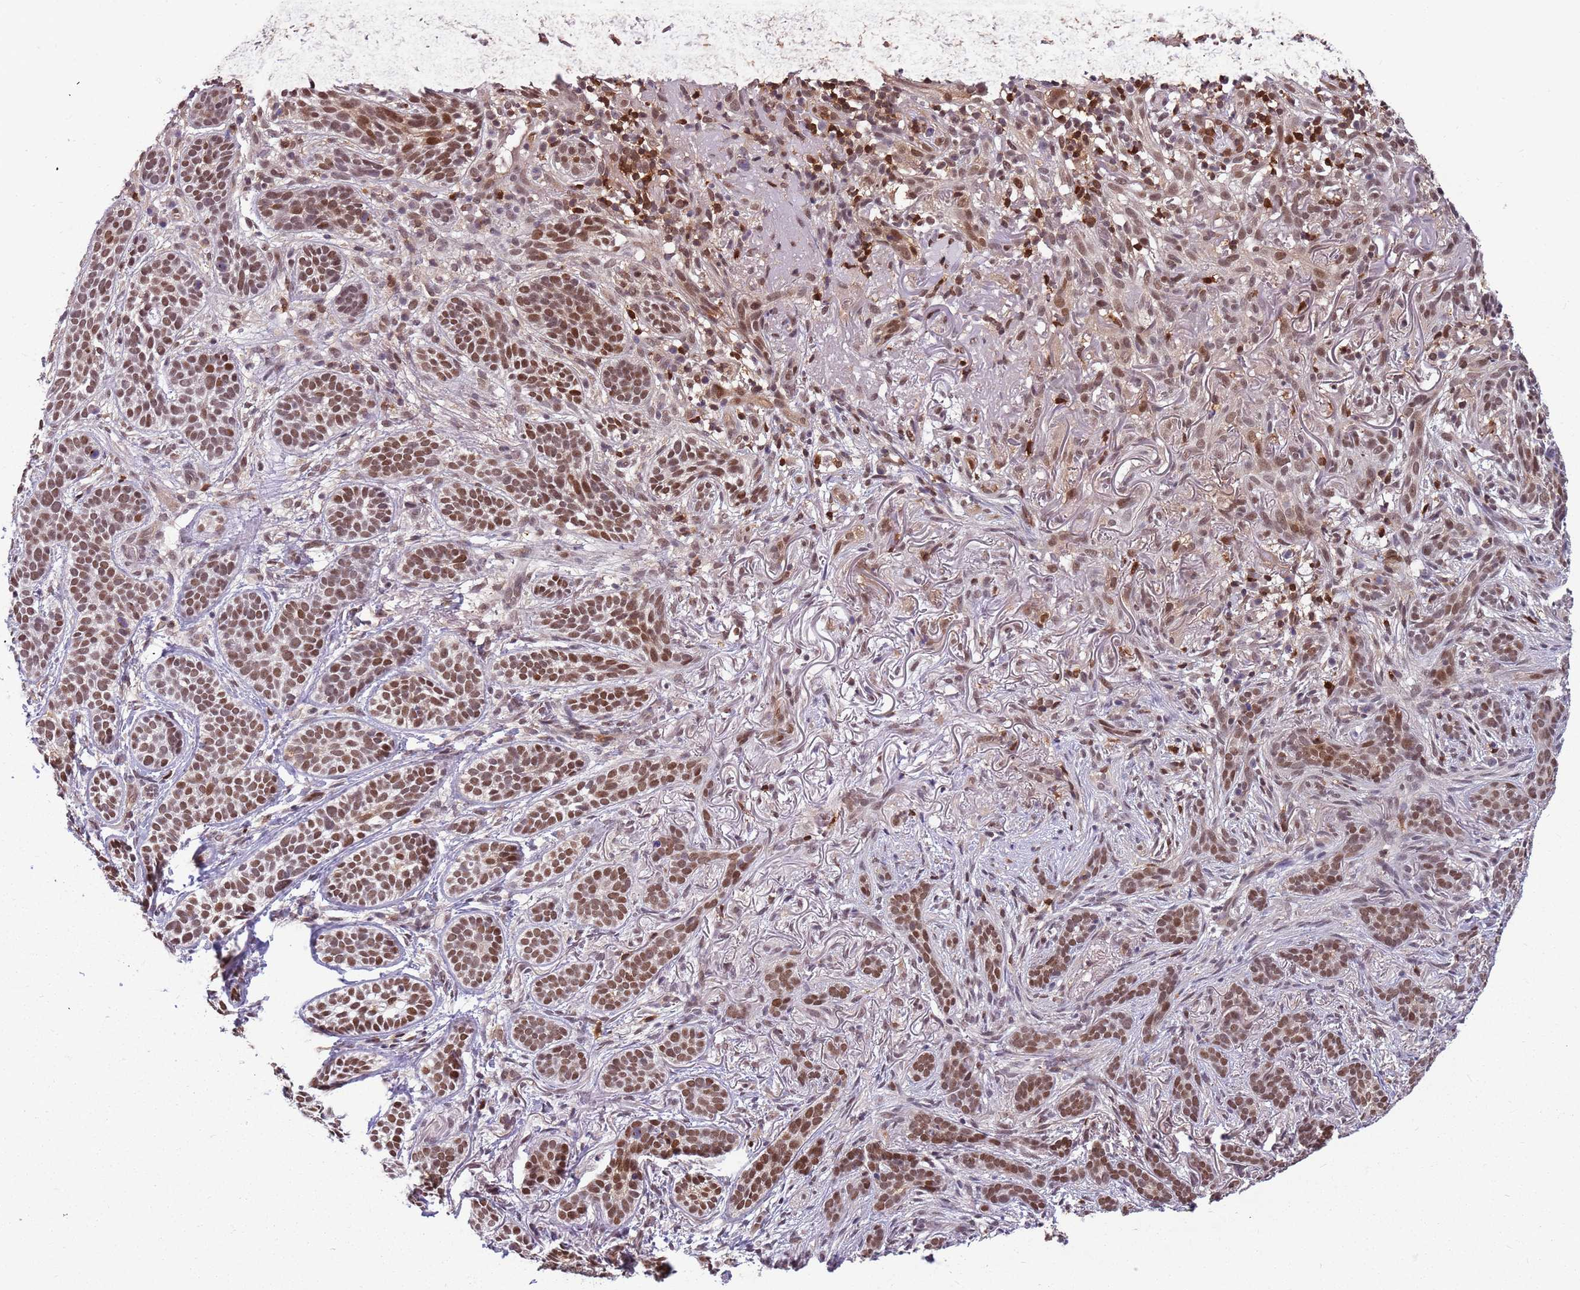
{"staining": {"intensity": "moderate", "quantity": ">75%", "location": "nuclear"}, "tissue": "skin cancer", "cell_type": "Tumor cells", "image_type": "cancer", "snomed": [{"axis": "morphology", "description": "Basal cell carcinoma"}, {"axis": "topography", "description": "Skin"}], "caption": "A histopathology image of human skin cancer stained for a protein reveals moderate nuclear brown staining in tumor cells.", "gene": "GBP2", "patient": {"sex": "male", "age": 71}}